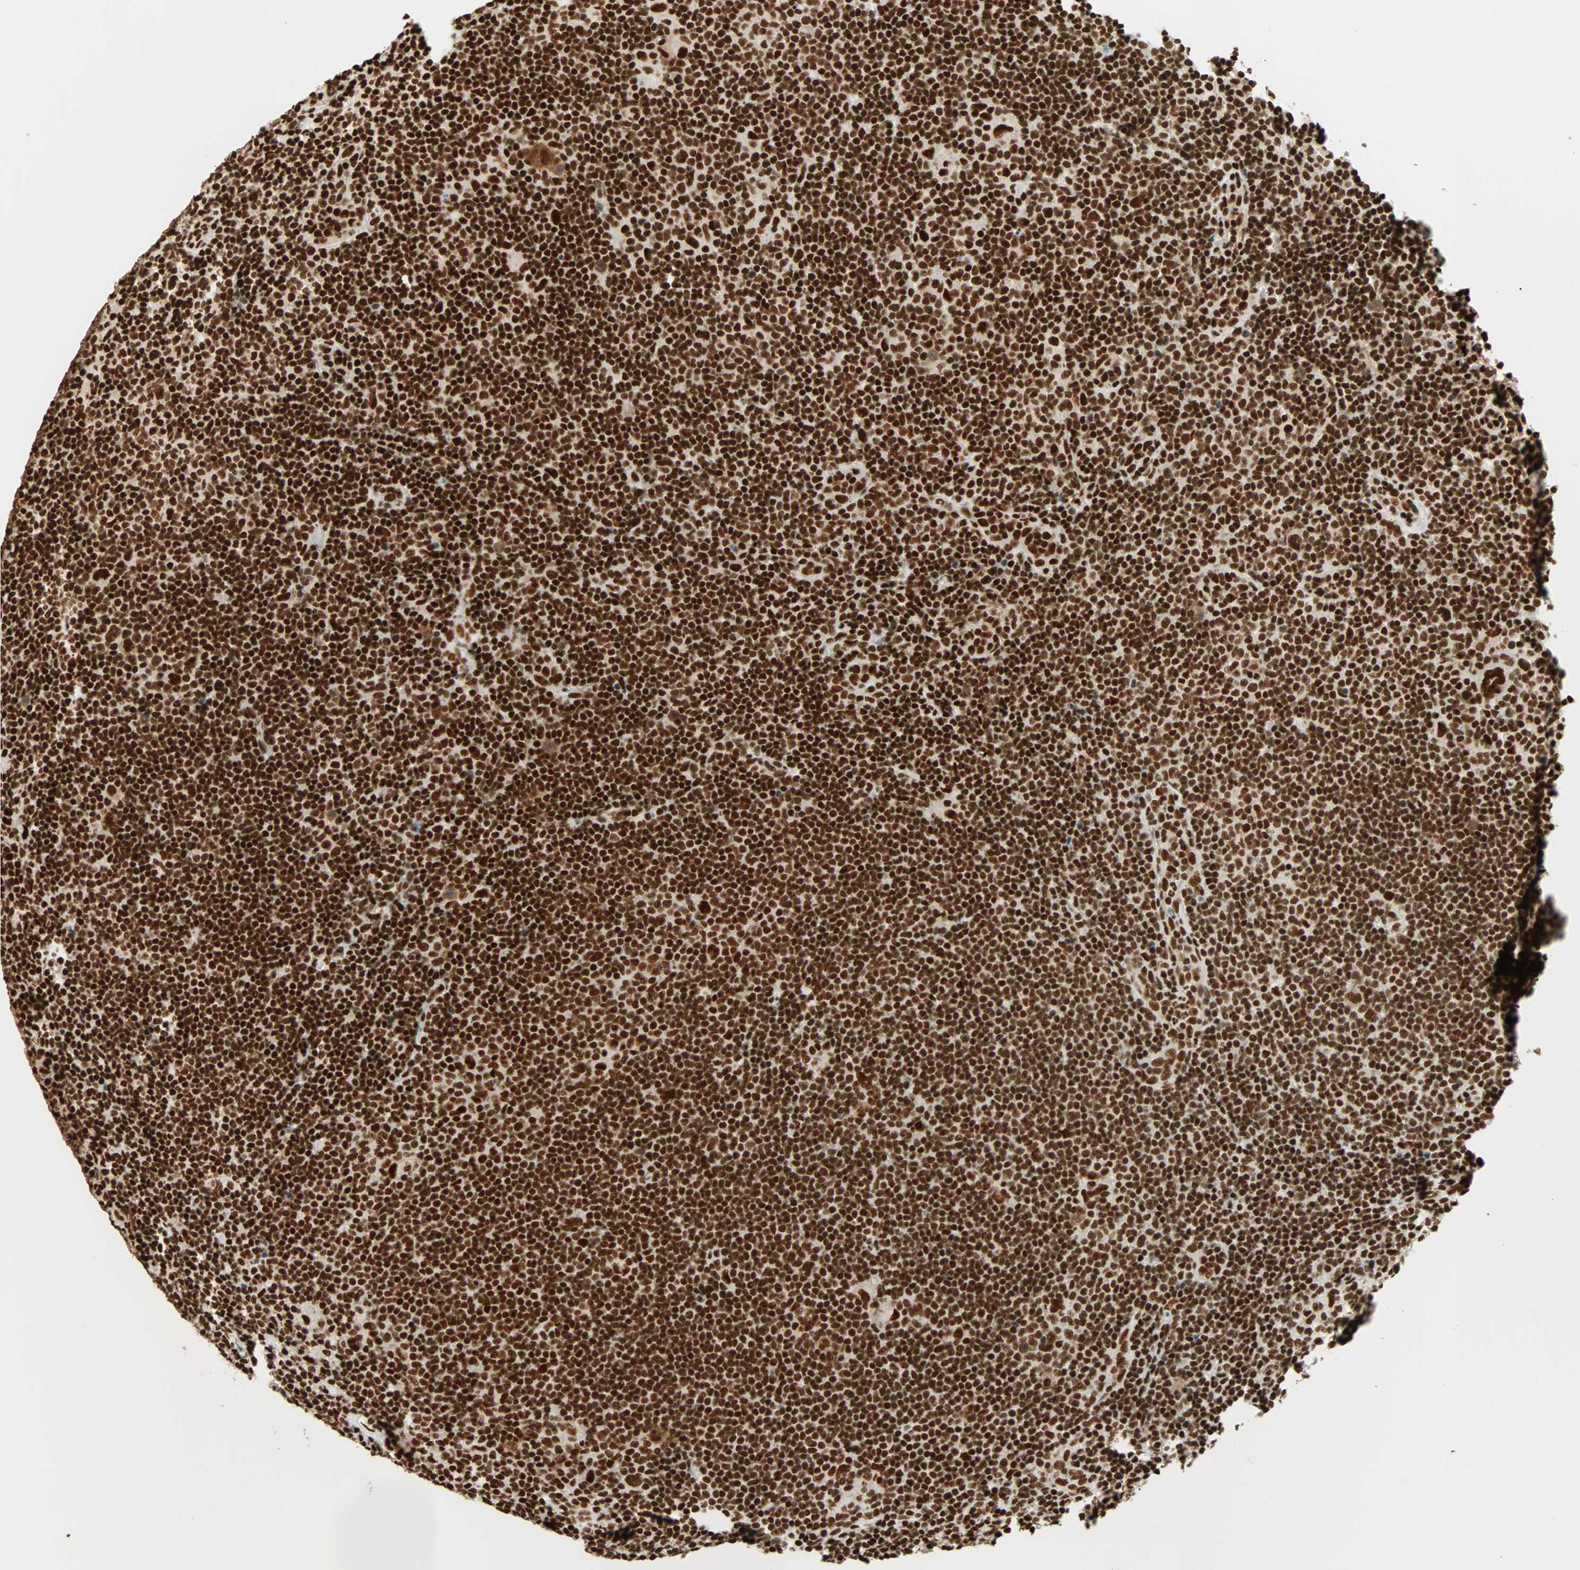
{"staining": {"intensity": "strong", "quantity": ">75%", "location": "nuclear"}, "tissue": "lymphoma", "cell_type": "Tumor cells", "image_type": "cancer", "snomed": [{"axis": "morphology", "description": "Hodgkin's disease, NOS"}, {"axis": "topography", "description": "Lymph node"}], "caption": "Approximately >75% of tumor cells in lymphoma reveal strong nuclear protein staining as visualized by brown immunohistochemical staining.", "gene": "CDK12", "patient": {"sex": "female", "age": 57}}